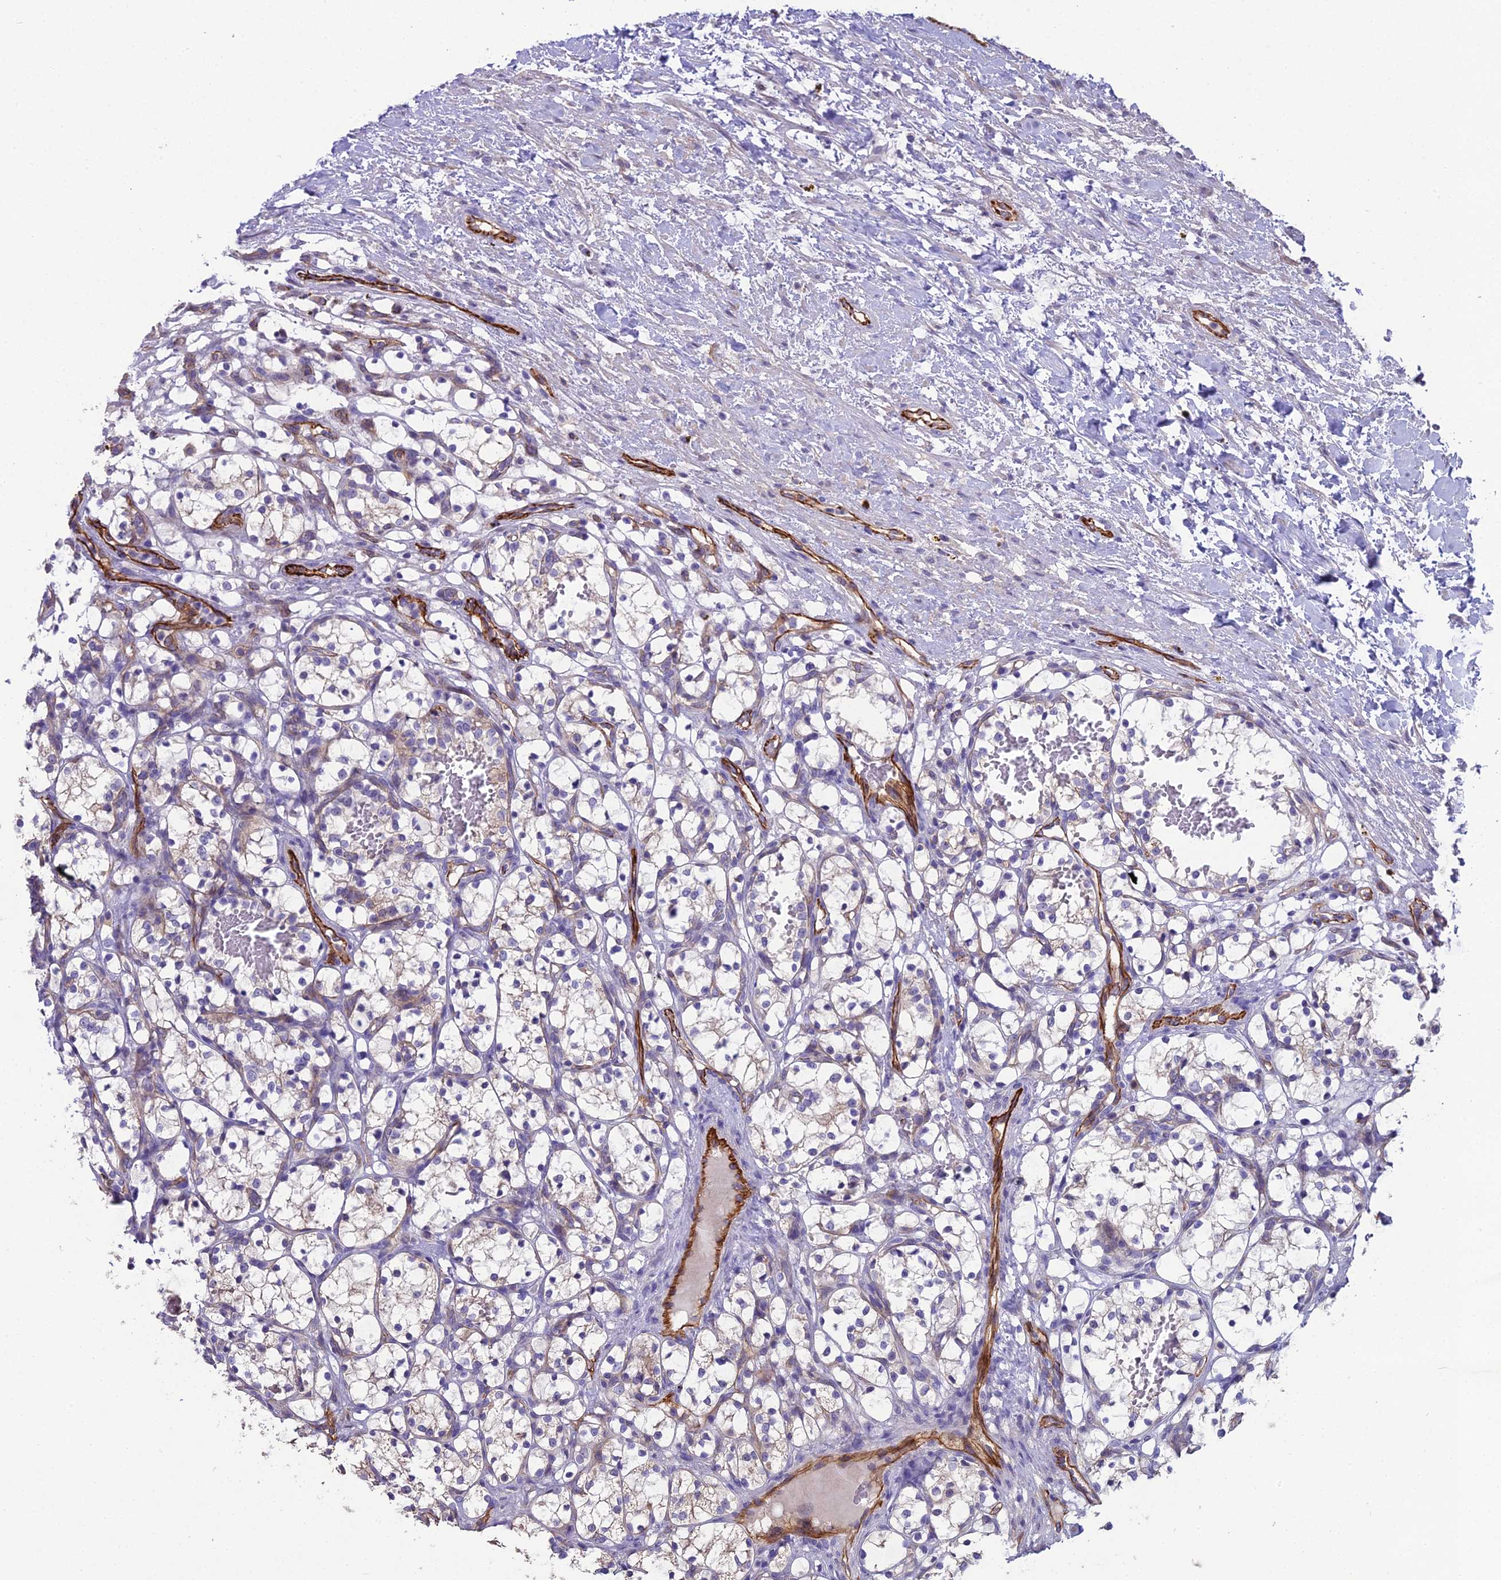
{"staining": {"intensity": "negative", "quantity": "none", "location": "none"}, "tissue": "renal cancer", "cell_type": "Tumor cells", "image_type": "cancer", "snomed": [{"axis": "morphology", "description": "Adenocarcinoma, NOS"}, {"axis": "topography", "description": "Kidney"}], "caption": "Immunohistochemistry micrograph of renal cancer stained for a protein (brown), which reveals no staining in tumor cells.", "gene": "CFAP47", "patient": {"sex": "female", "age": 69}}